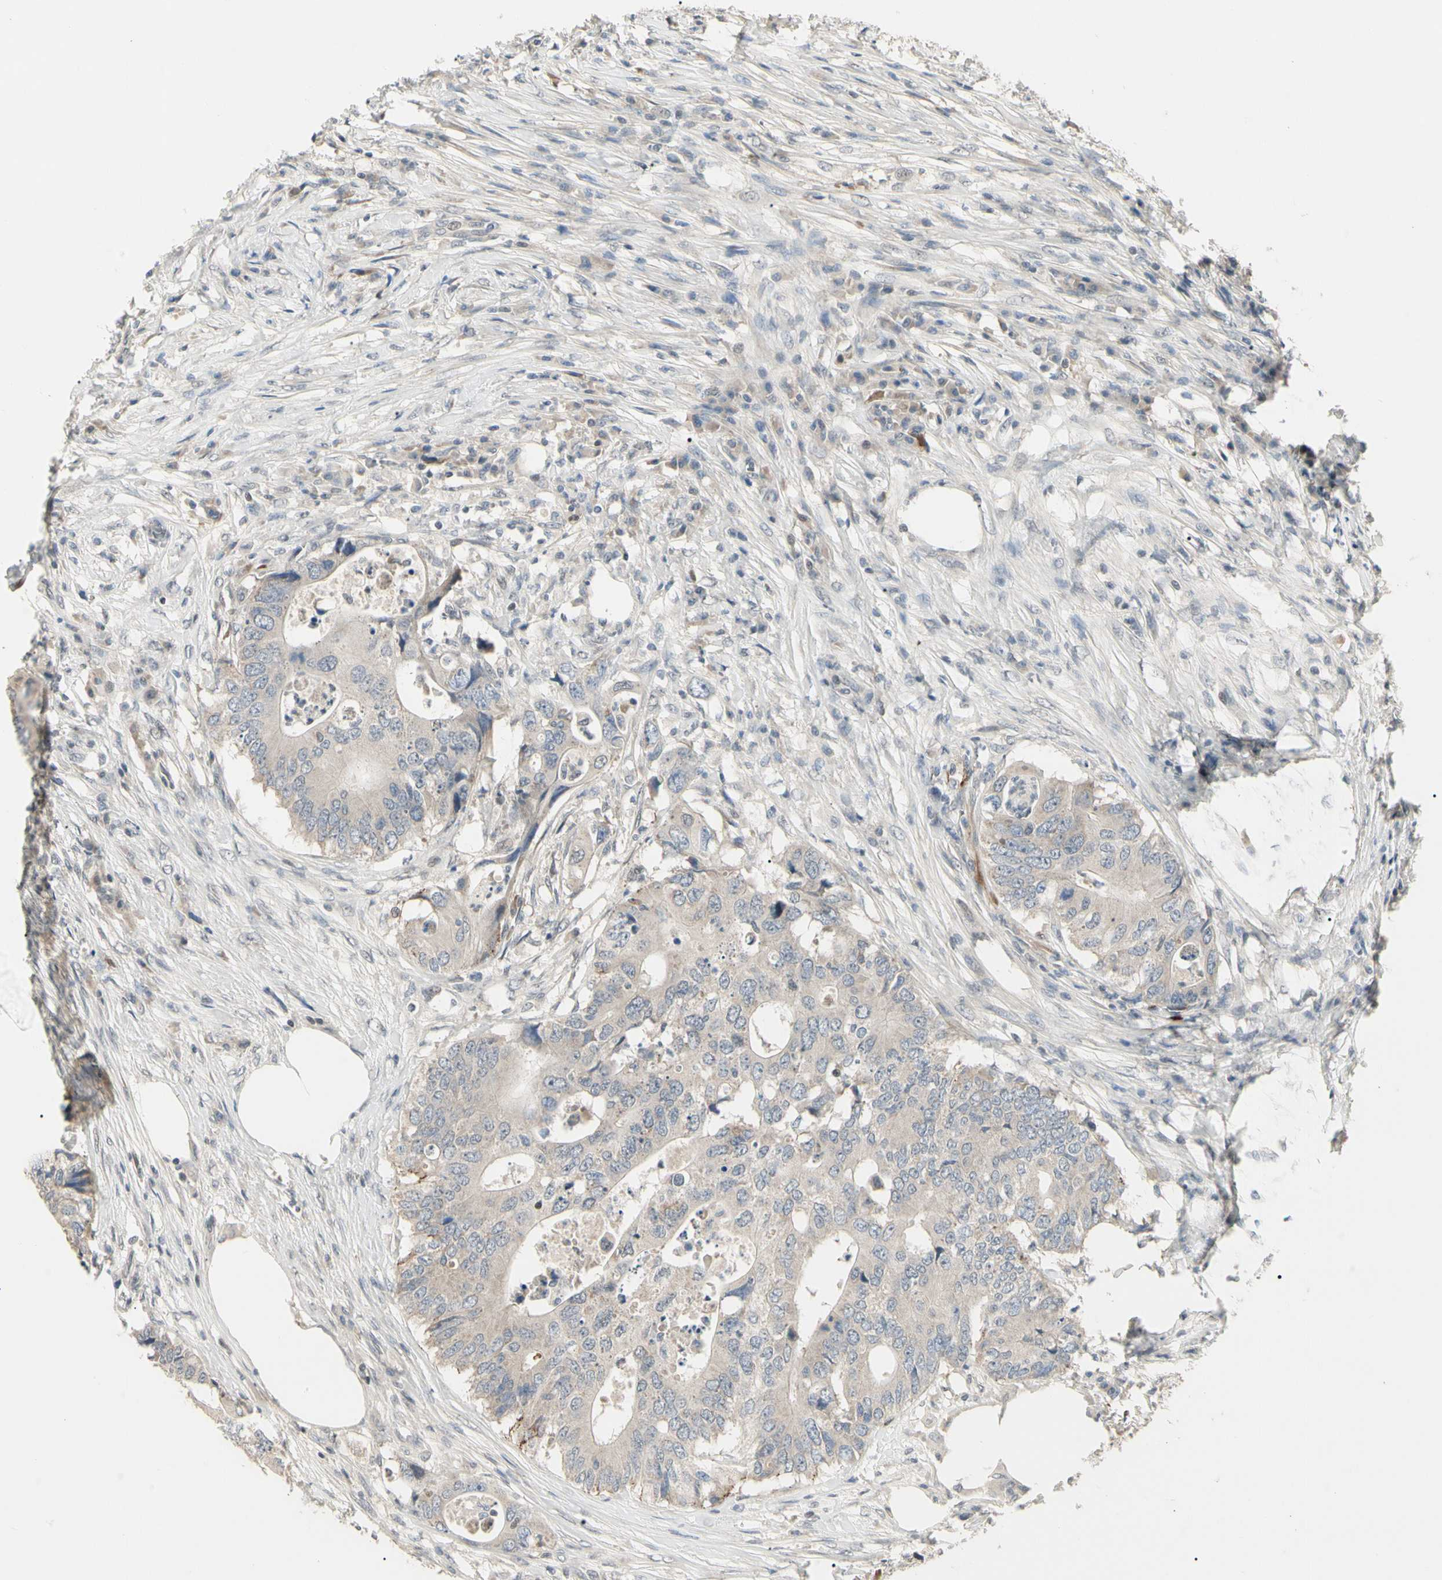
{"staining": {"intensity": "negative", "quantity": "none", "location": "none"}, "tissue": "colorectal cancer", "cell_type": "Tumor cells", "image_type": "cancer", "snomed": [{"axis": "morphology", "description": "Adenocarcinoma, NOS"}, {"axis": "topography", "description": "Colon"}], "caption": "DAB immunohistochemical staining of adenocarcinoma (colorectal) exhibits no significant expression in tumor cells.", "gene": "GREM1", "patient": {"sex": "male", "age": 71}}